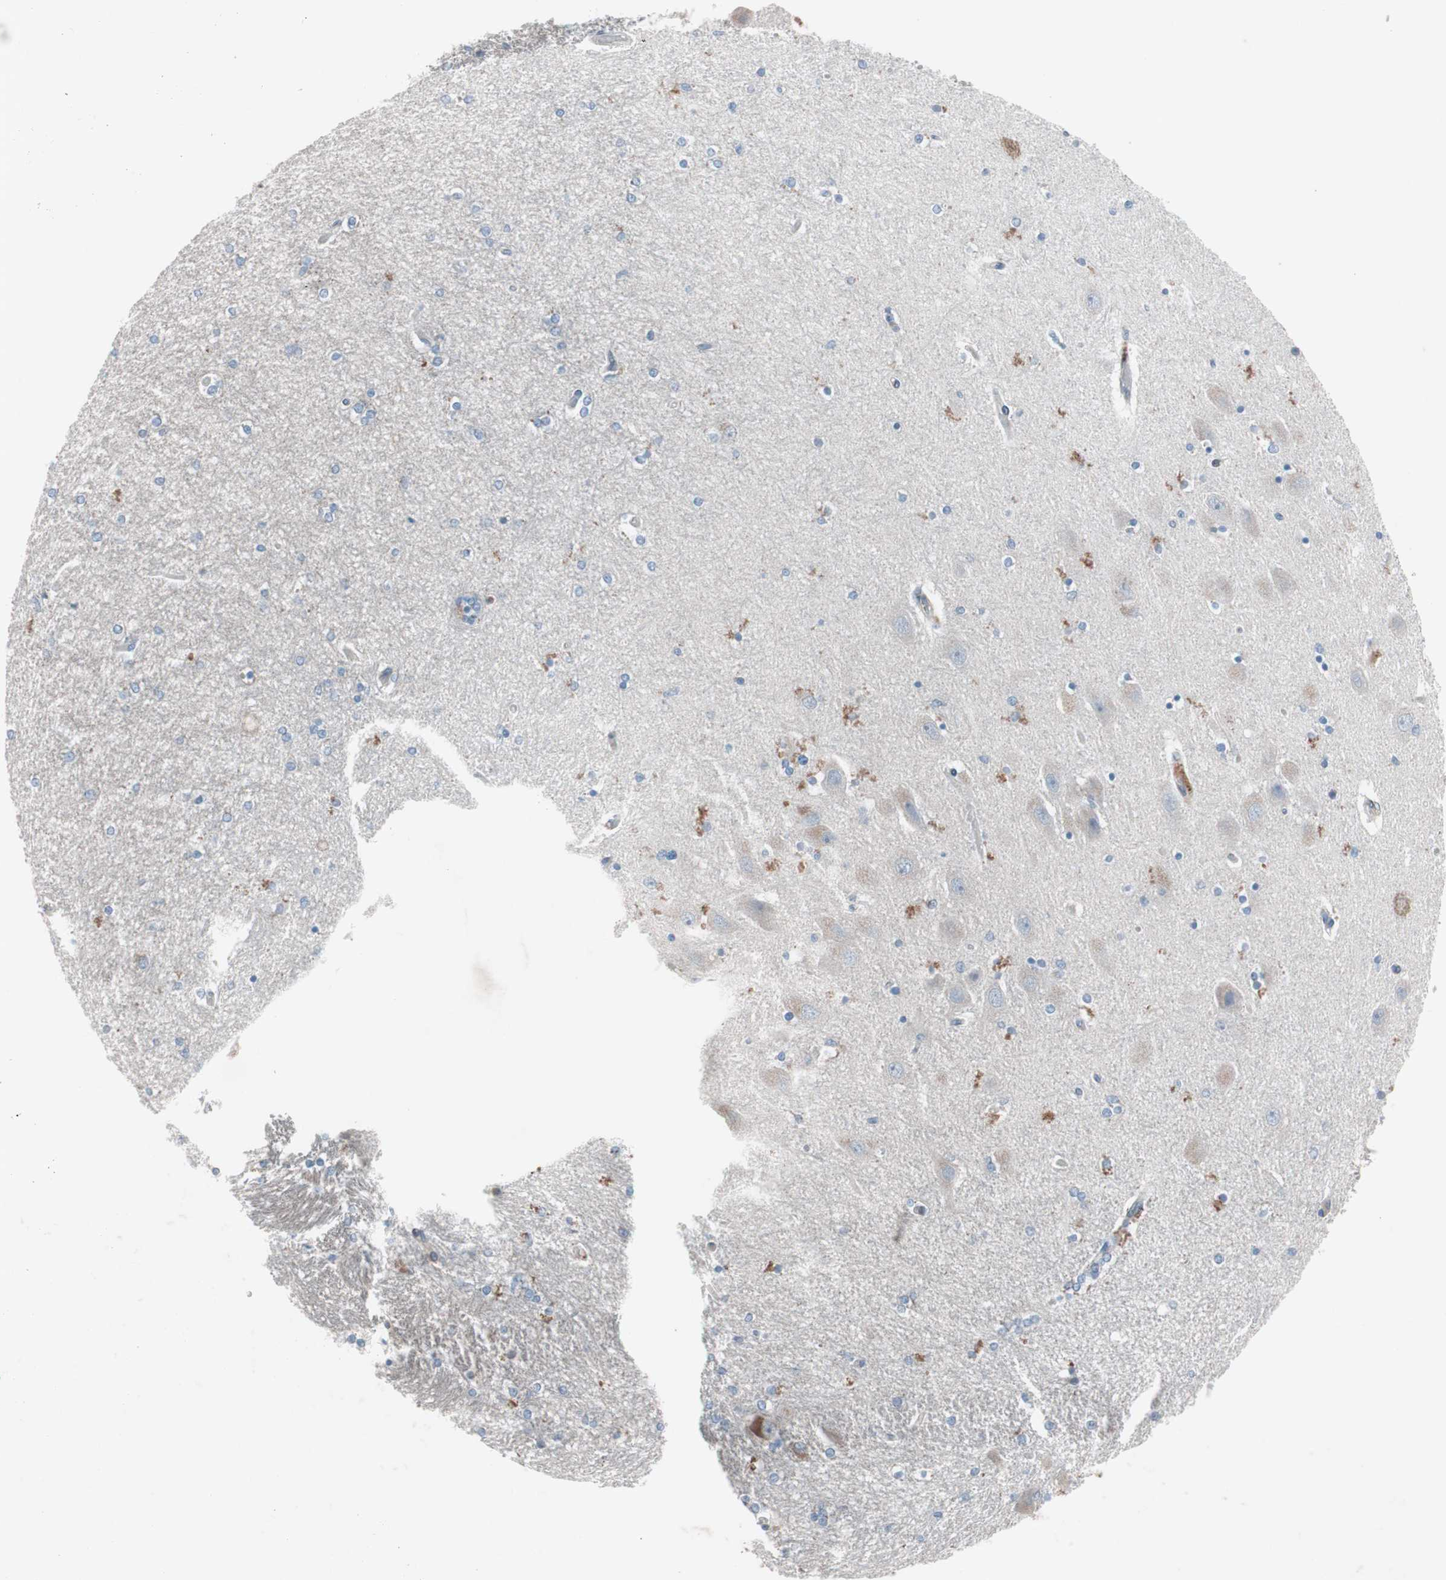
{"staining": {"intensity": "negative", "quantity": "none", "location": "none"}, "tissue": "hippocampus", "cell_type": "Glial cells", "image_type": "normal", "snomed": [{"axis": "morphology", "description": "Normal tissue, NOS"}, {"axis": "topography", "description": "Hippocampus"}], "caption": "Glial cells show no significant protein positivity in benign hippocampus. Brightfield microscopy of IHC stained with DAB (brown) and hematoxylin (blue), captured at high magnification.", "gene": "GRB7", "patient": {"sex": "female", "age": 54}}